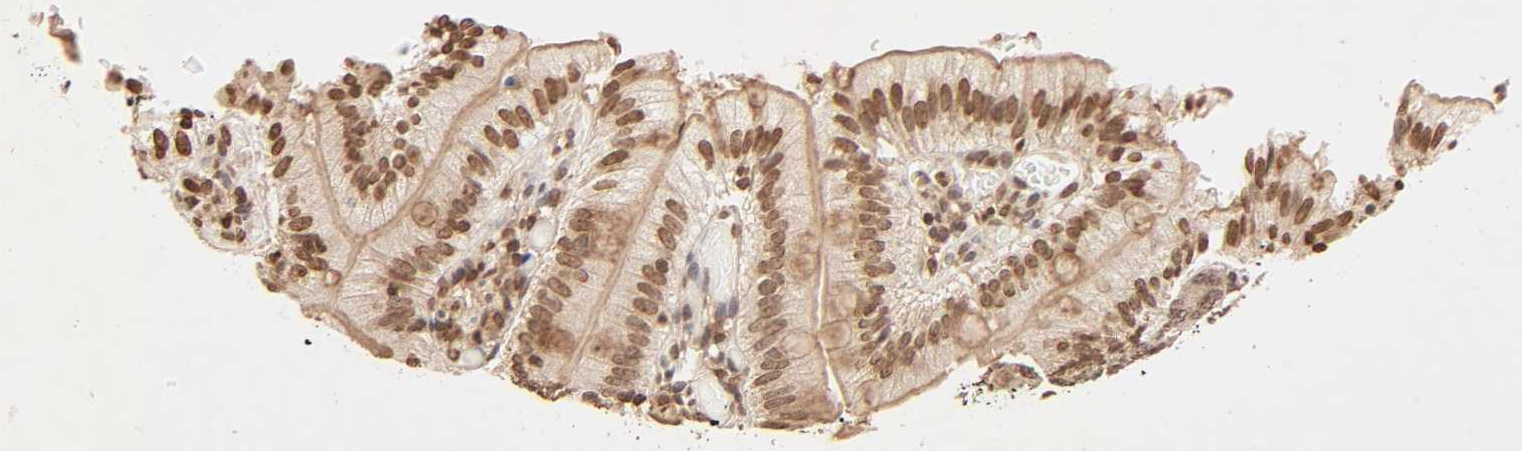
{"staining": {"intensity": "moderate", "quantity": ">75%", "location": "cytoplasmic/membranous,nuclear"}, "tissue": "small intestine", "cell_type": "Glandular cells", "image_type": "normal", "snomed": [{"axis": "morphology", "description": "Normal tissue, NOS"}, {"axis": "topography", "description": "Small intestine"}], "caption": "A medium amount of moderate cytoplasmic/membranous,nuclear positivity is appreciated in about >75% of glandular cells in unremarkable small intestine.", "gene": "TBL1X", "patient": {"sex": "male", "age": 71}}